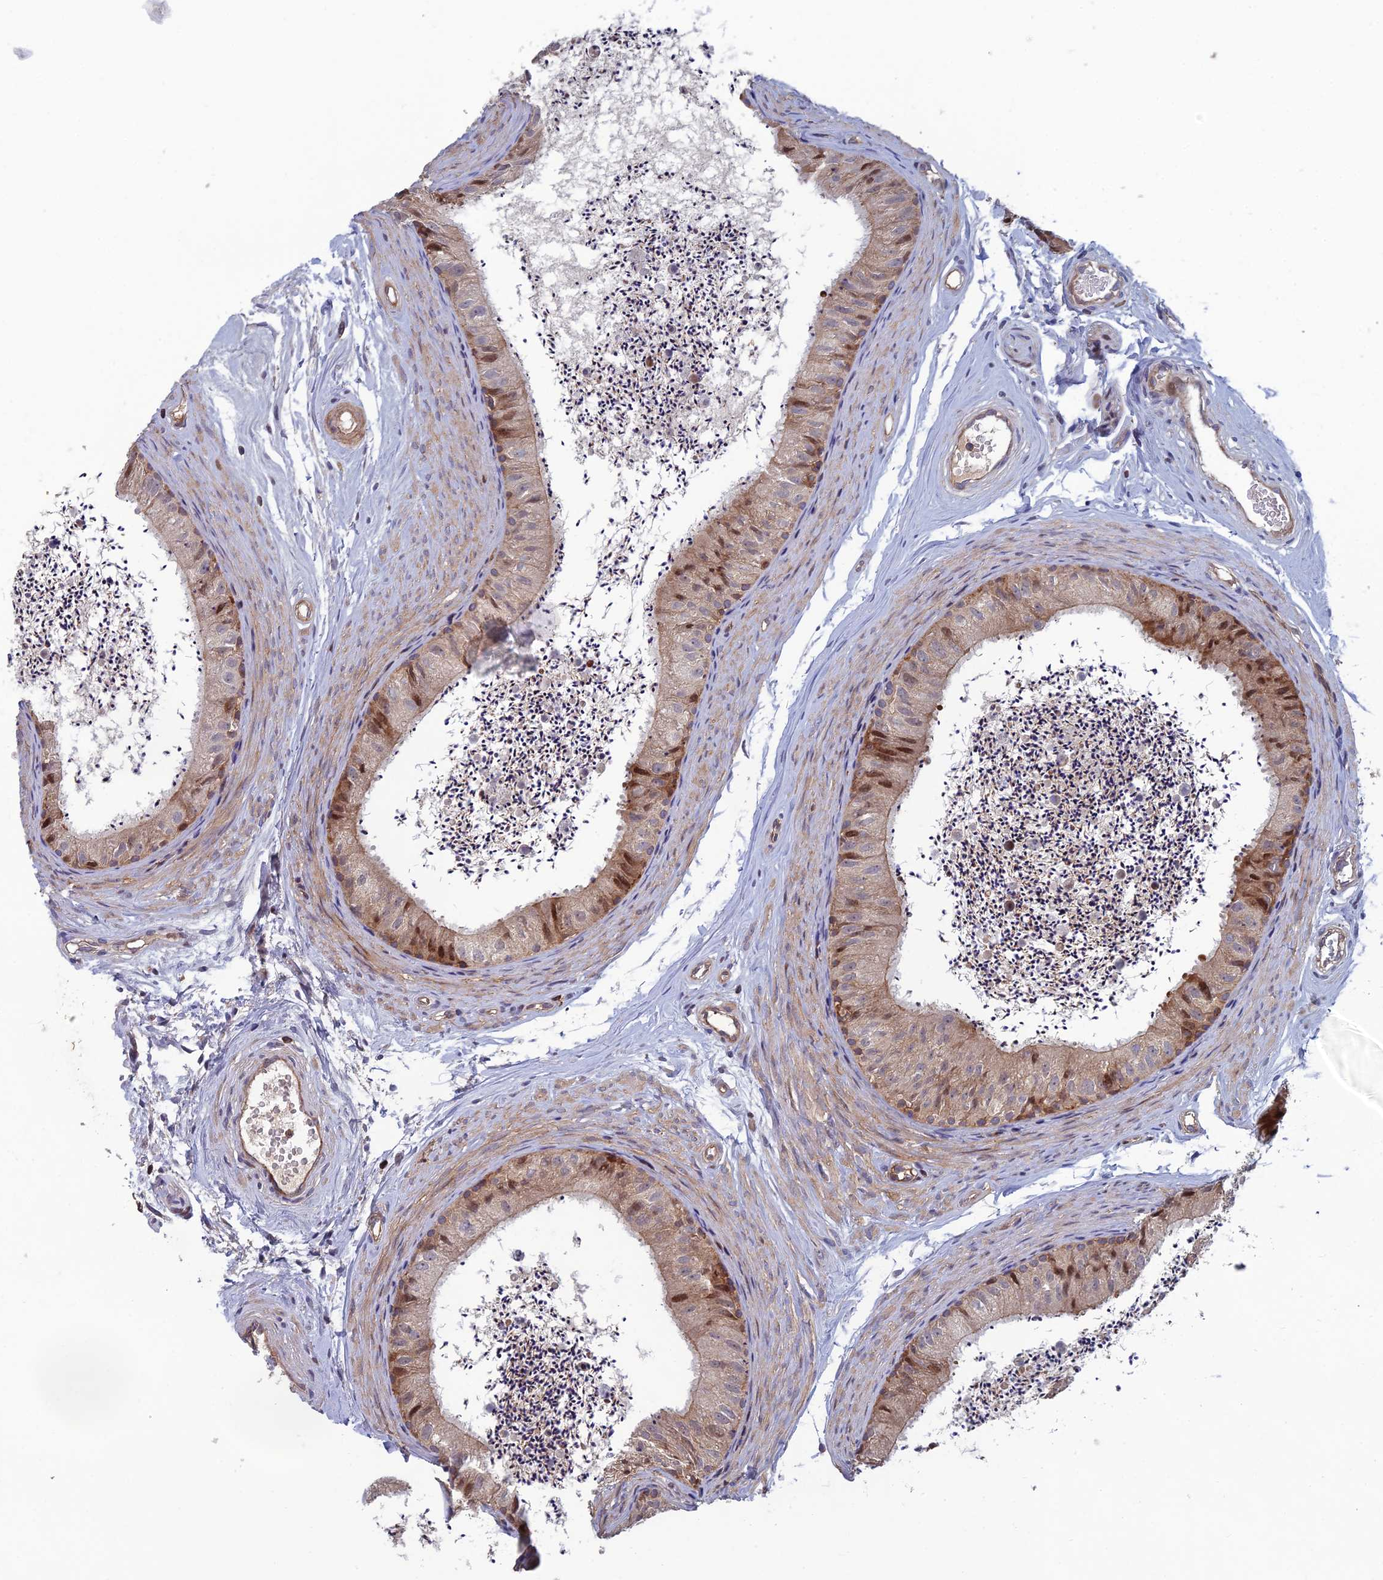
{"staining": {"intensity": "moderate", "quantity": ">75%", "location": "cytoplasmic/membranous,nuclear"}, "tissue": "epididymis", "cell_type": "Glandular cells", "image_type": "normal", "snomed": [{"axis": "morphology", "description": "Normal tissue, NOS"}, {"axis": "topography", "description": "Epididymis"}], "caption": "The photomicrograph reveals immunohistochemical staining of benign epididymis. There is moderate cytoplasmic/membranous,nuclear positivity is identified in approximately >75% of glandular cells.", "gene": "C15orf62", "patient": {"sex": "male", "age": 56}}